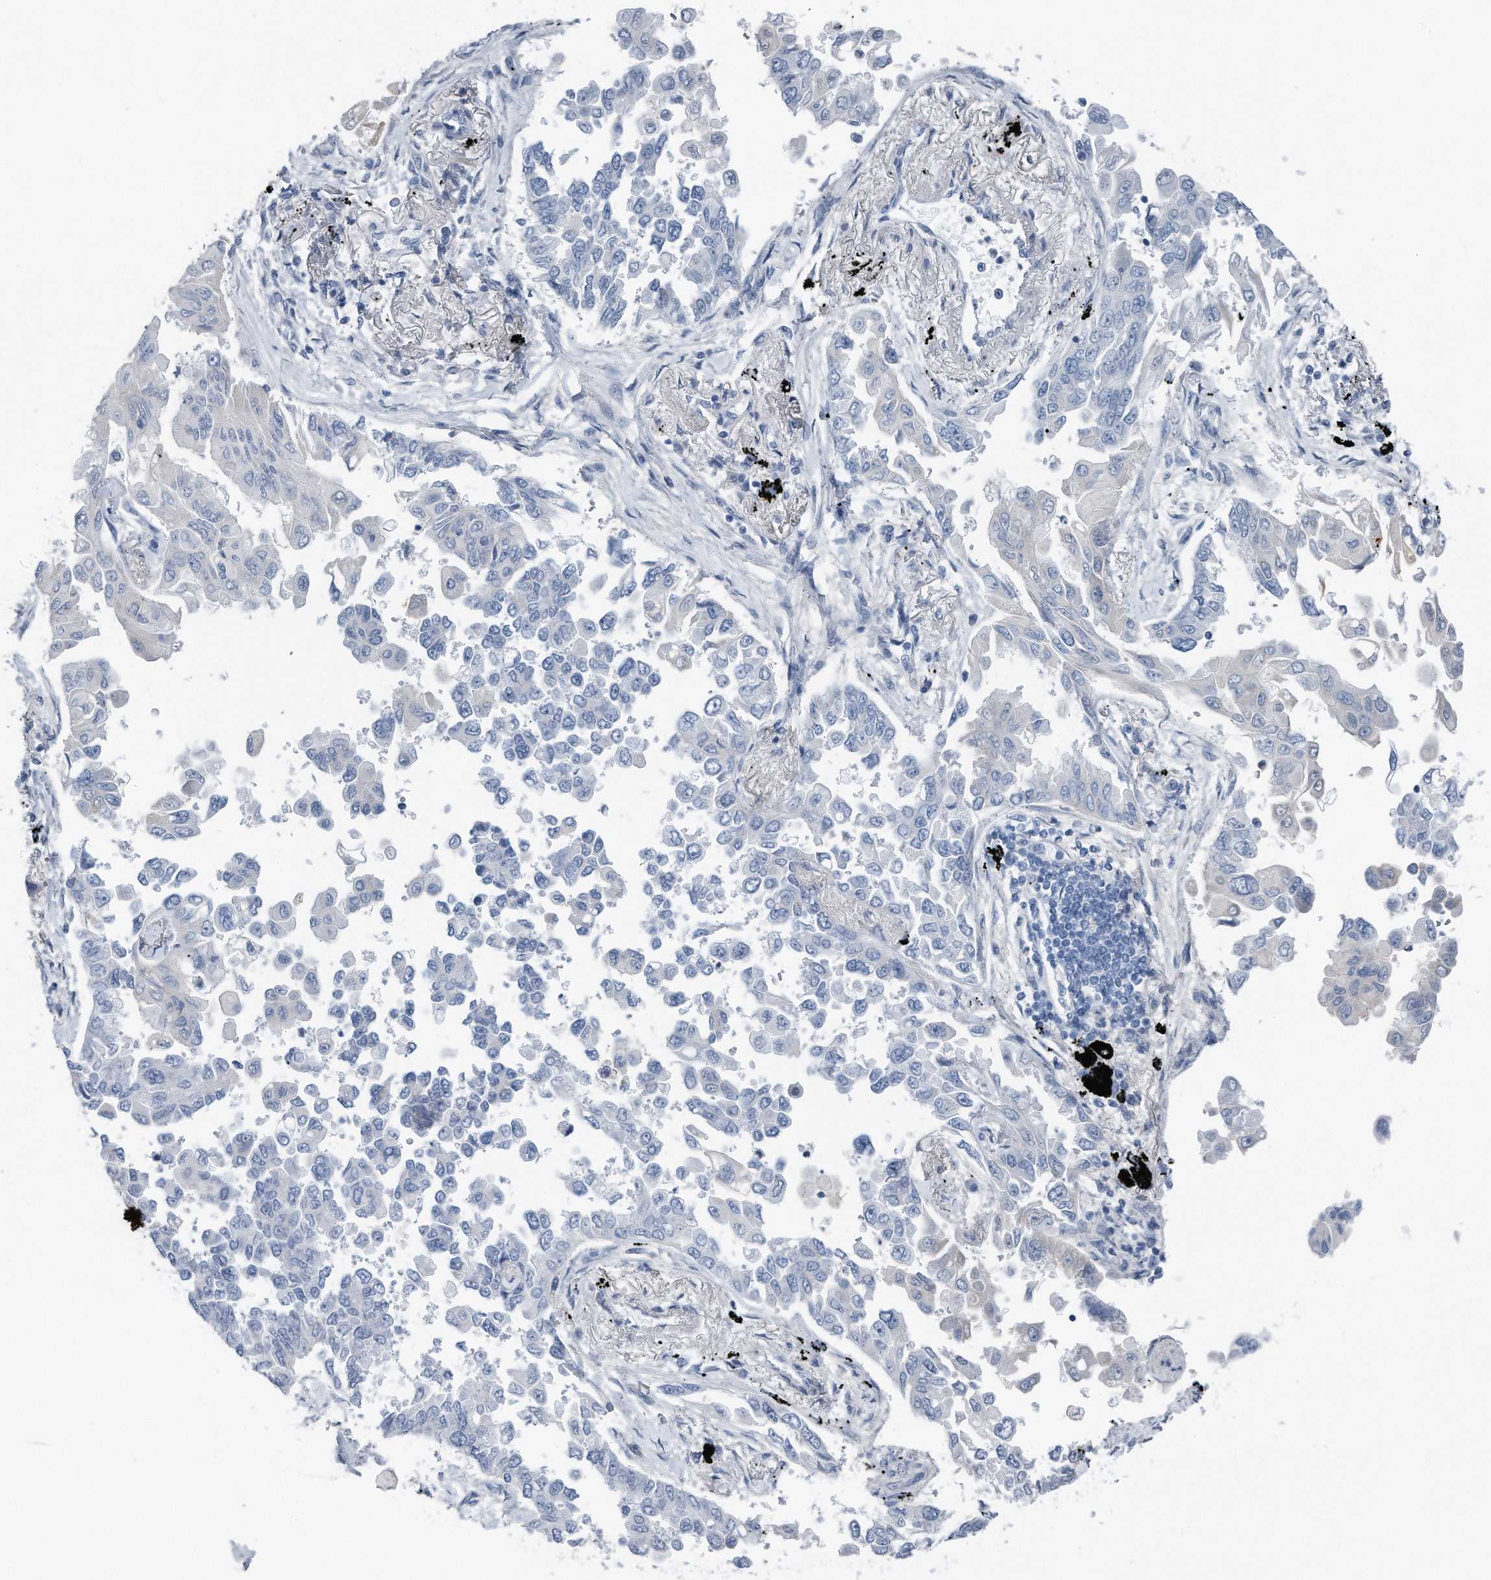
{"staining": {"intensity": "negative", "quantity": "none", "location": "none"}, "tissue": "lung cancer", "cell_type": "Tumor cells", "image_type": "cancer", "snomed": [{"axis": "morphology", "description": "Adenocarcinoma, NOS"}, {"axis": "topography", "description": "Lung"}], "caption": "Immunohistochemistry micrograph of lung adenocarcinoma stained for a protein (brown), which shows no expression in tumor cells.", "gene": "YRDC", "patient": {"sex": "female", "age": 67}}